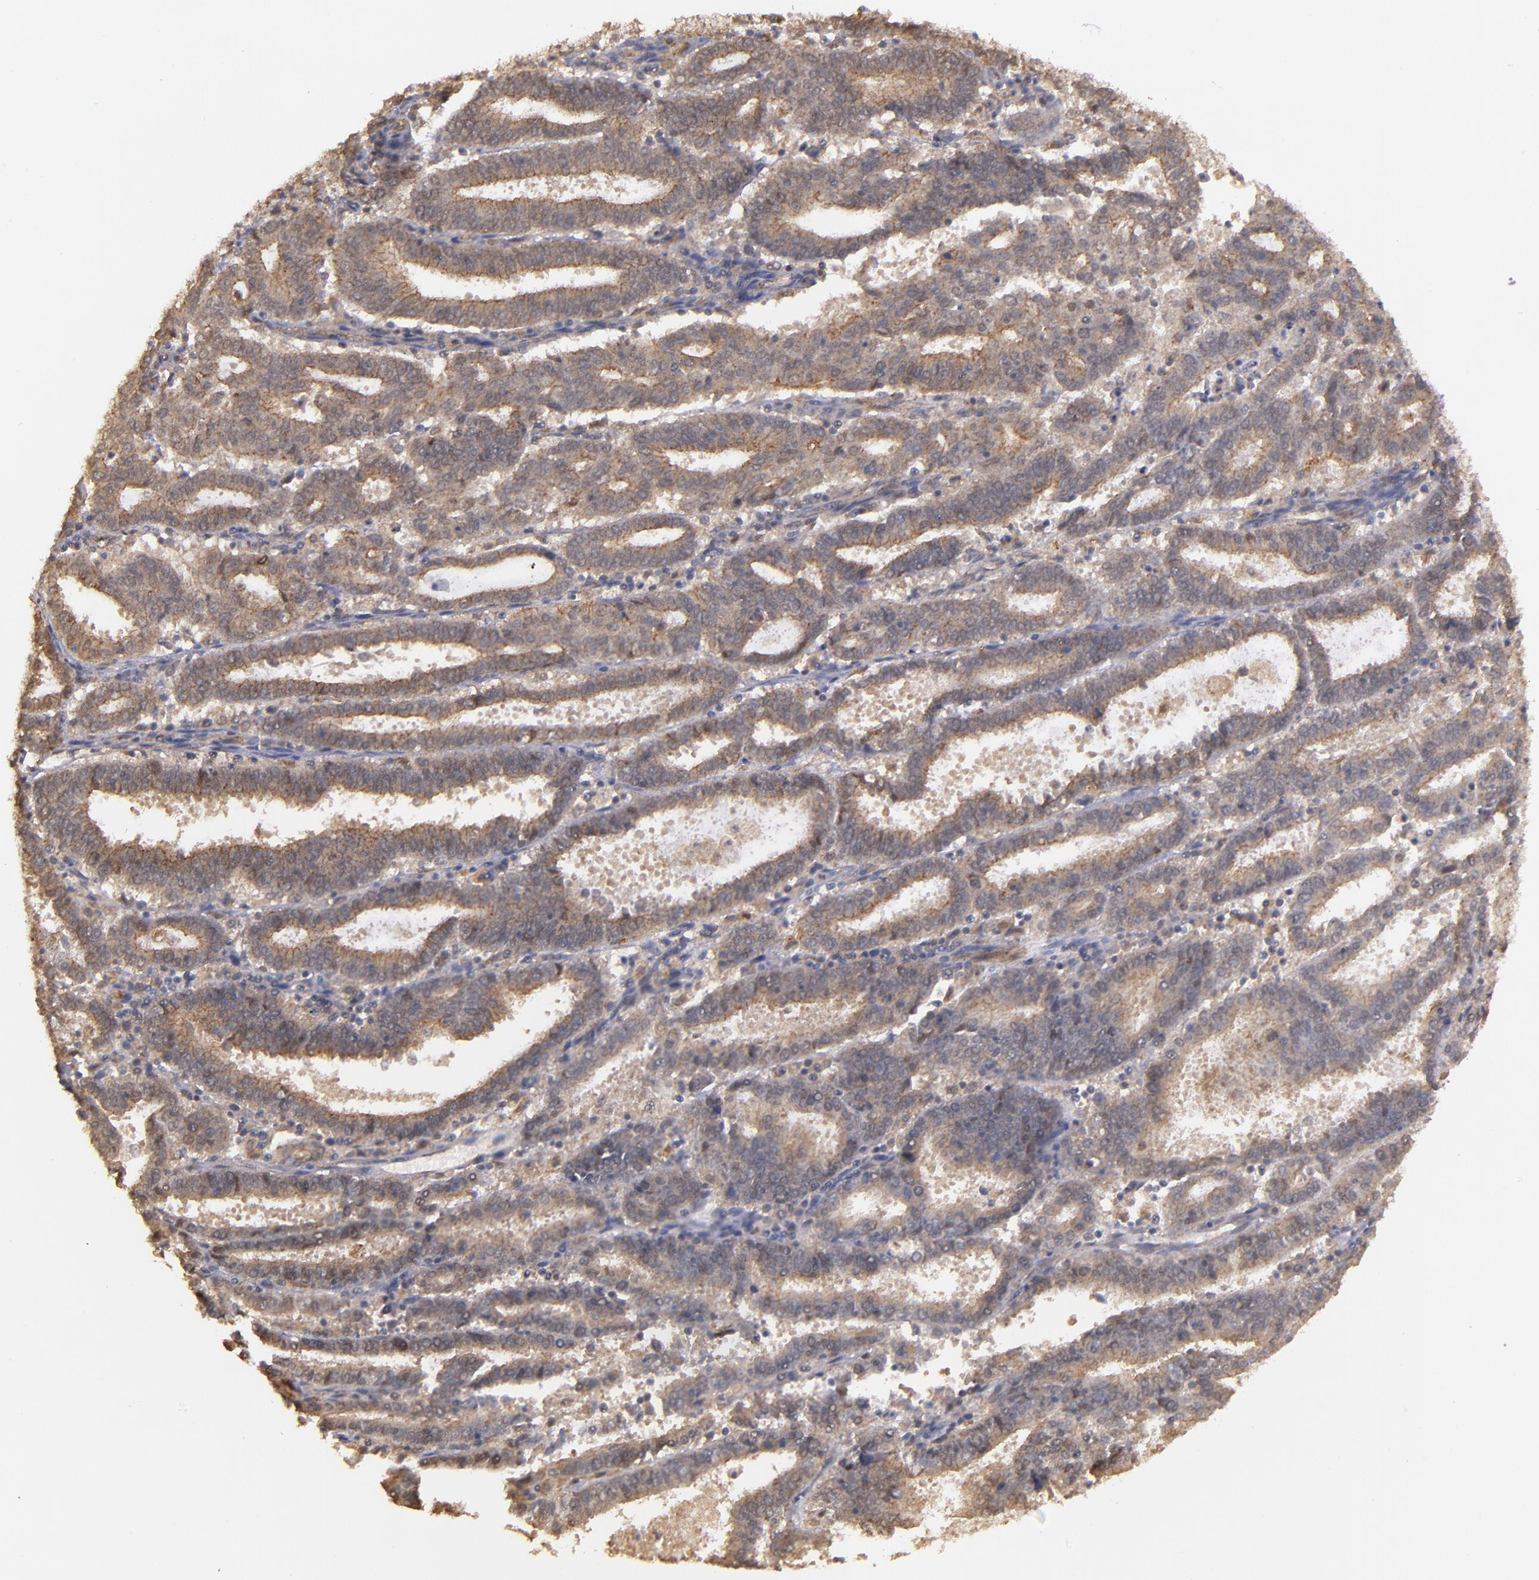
{"staining": {"intensity": "moderate", "quantity": ">75%", "location": "cytoplasmic/membranous"}, "tissue": "endometrial cancer", "cell_type": "Tumor cells", "image_type": "cancer", "snomed": [{"axis": "morphology", "description": "Adenocarcinoma, NOS"}, {"axis": "topography", "description": "Uterus"}], "caption": "An immunohistochemistry (IHC) micrograph of neoplastic tissue is shown. Protein staining in brown highlights moderate cytoplasmic/membranous positivity in endometrial cancer within tumor cells.", "gene": "SIPA1L1", "patient": {"sex": "female", "age": 83}}